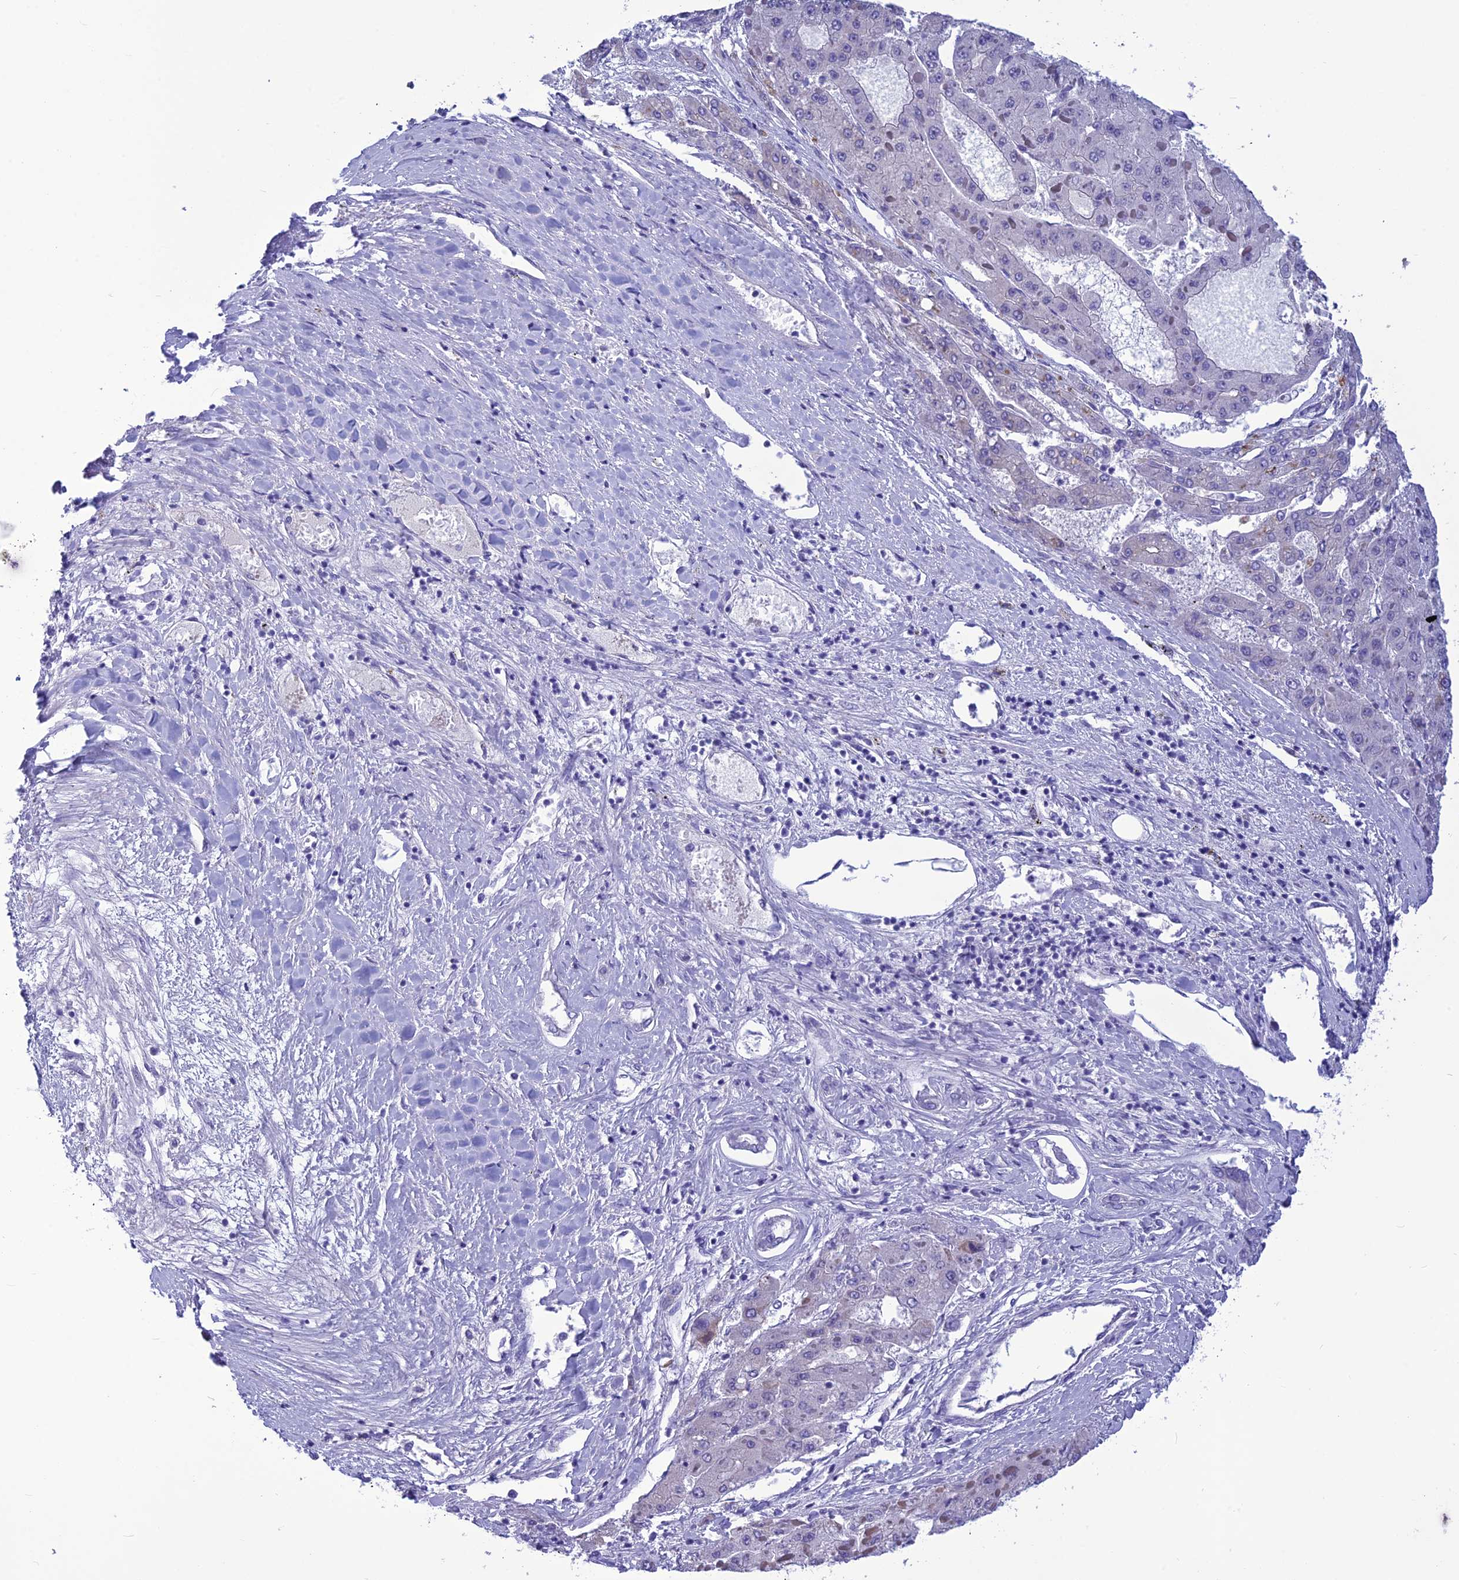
{"staining": {"intensity": "weak", "quantity": "<25%", "location": "cytoplasmic/membranous"}, "tissue": "liver cancer", "cell_type": "Tumor cells", "image_type": "cancer", "snomed": [{"axis": "morphology", "description": "Carcinoma, Hepatocellular, NOS"}, {"axis": "topography", "description": "Liver"}], "caption": "Immunohistochemistry micrograph of neoplastic tissue: liver cancer (hepatocellular carcinoma) stained with DAB reveals no significant protein positivity in tumor cells.", "gene": "BBS2", "patient": {"sex": "female", "age": 73}}